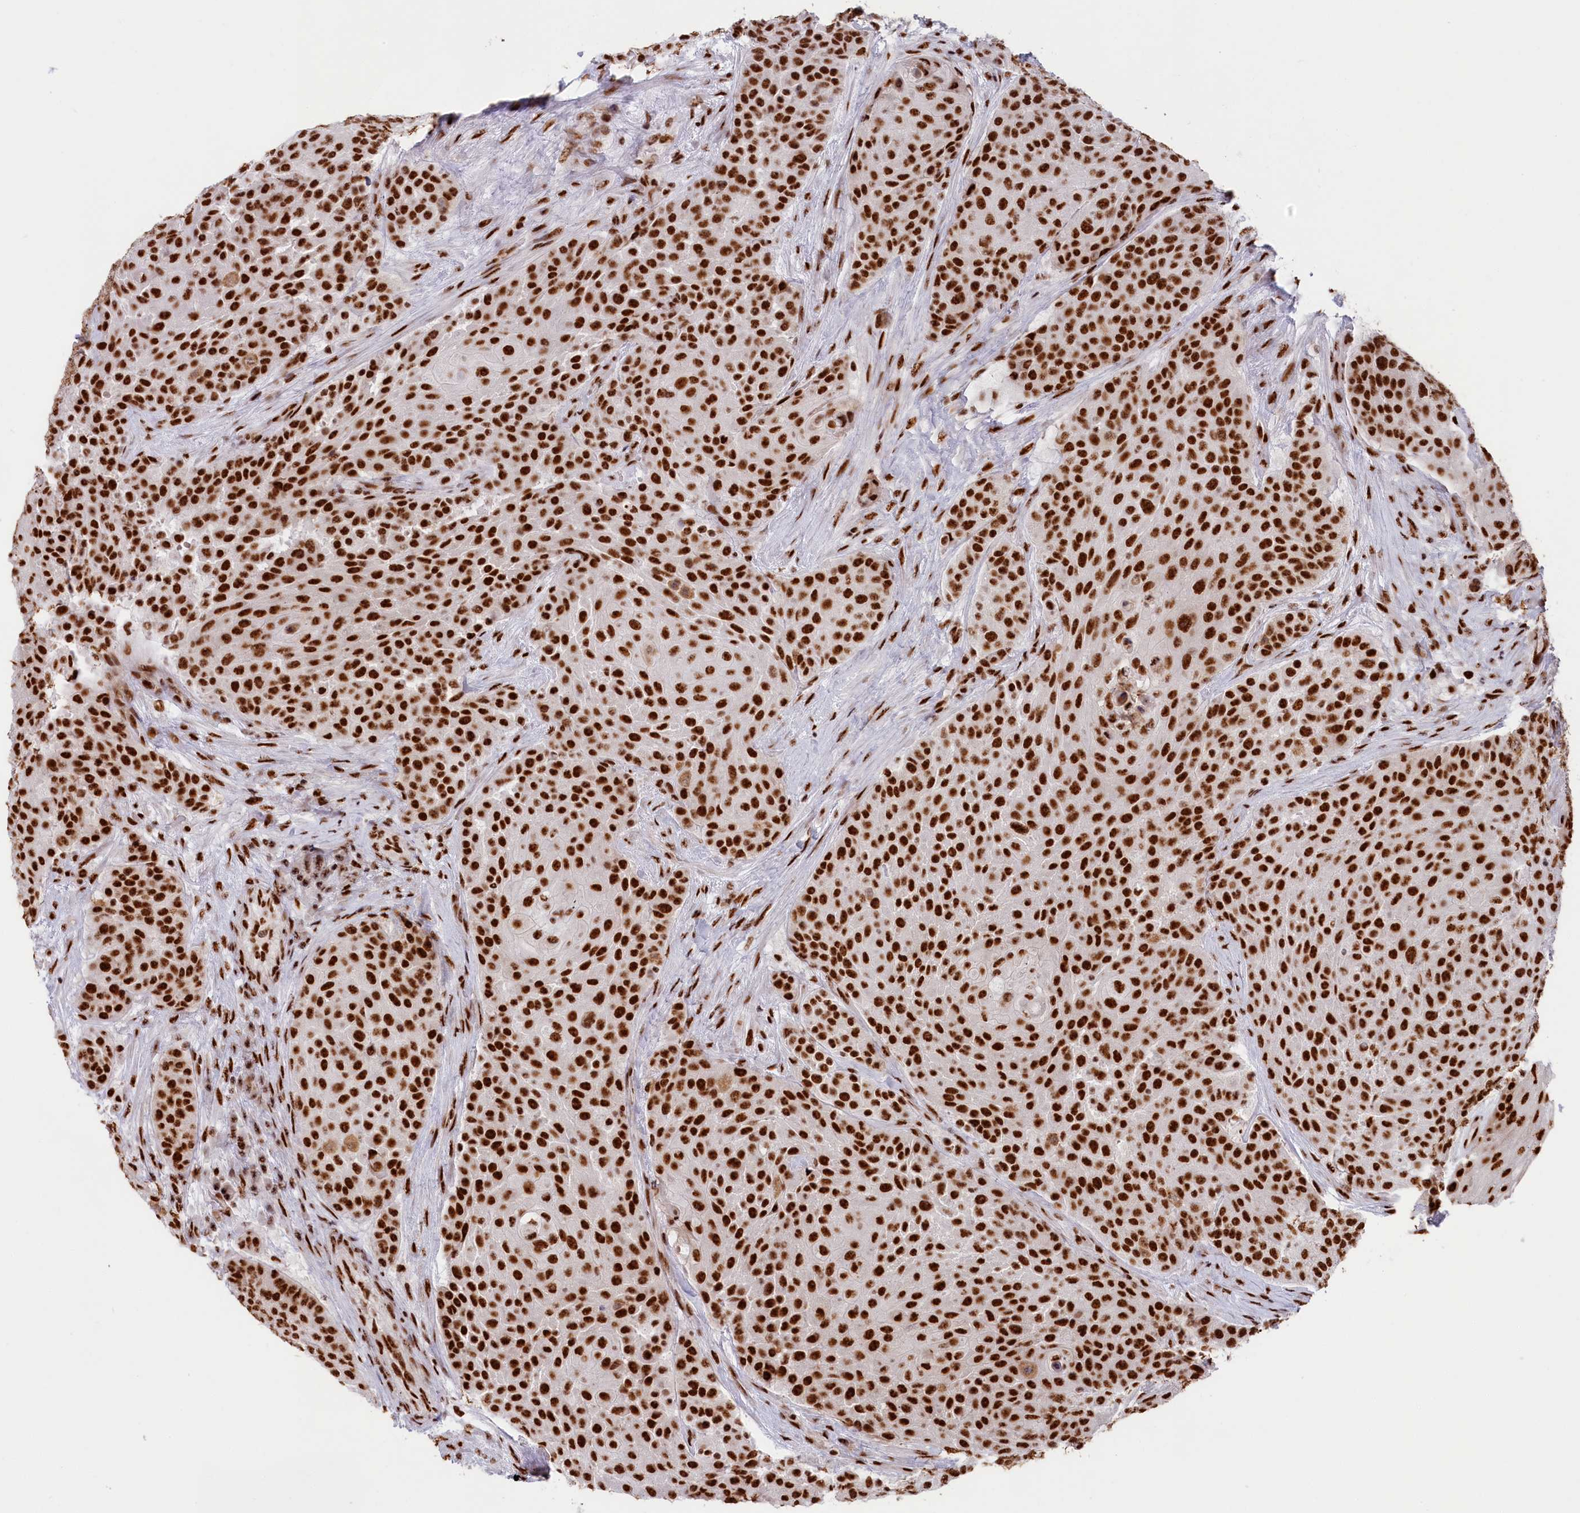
{"staining": {"intensity": "strong", "quantity": ">75%", "location": "nuclear"}, "tissue": "urothelial cancer", "cell_type": "Tumor cells", "image_type": "cancer", "snomed": [{"axis": "morphology", "description": "Urothelial carcinoma, High grade"}, {"axis": "topography", "description": "Urinary bladder"}], "caption": "Protein staining of urothelial cancer tissue displays strong nuclear positivity in approximately >75% of tumor cells.", "gene": "SNRNP70", "patient": {"sex": "female", "age": 63}}